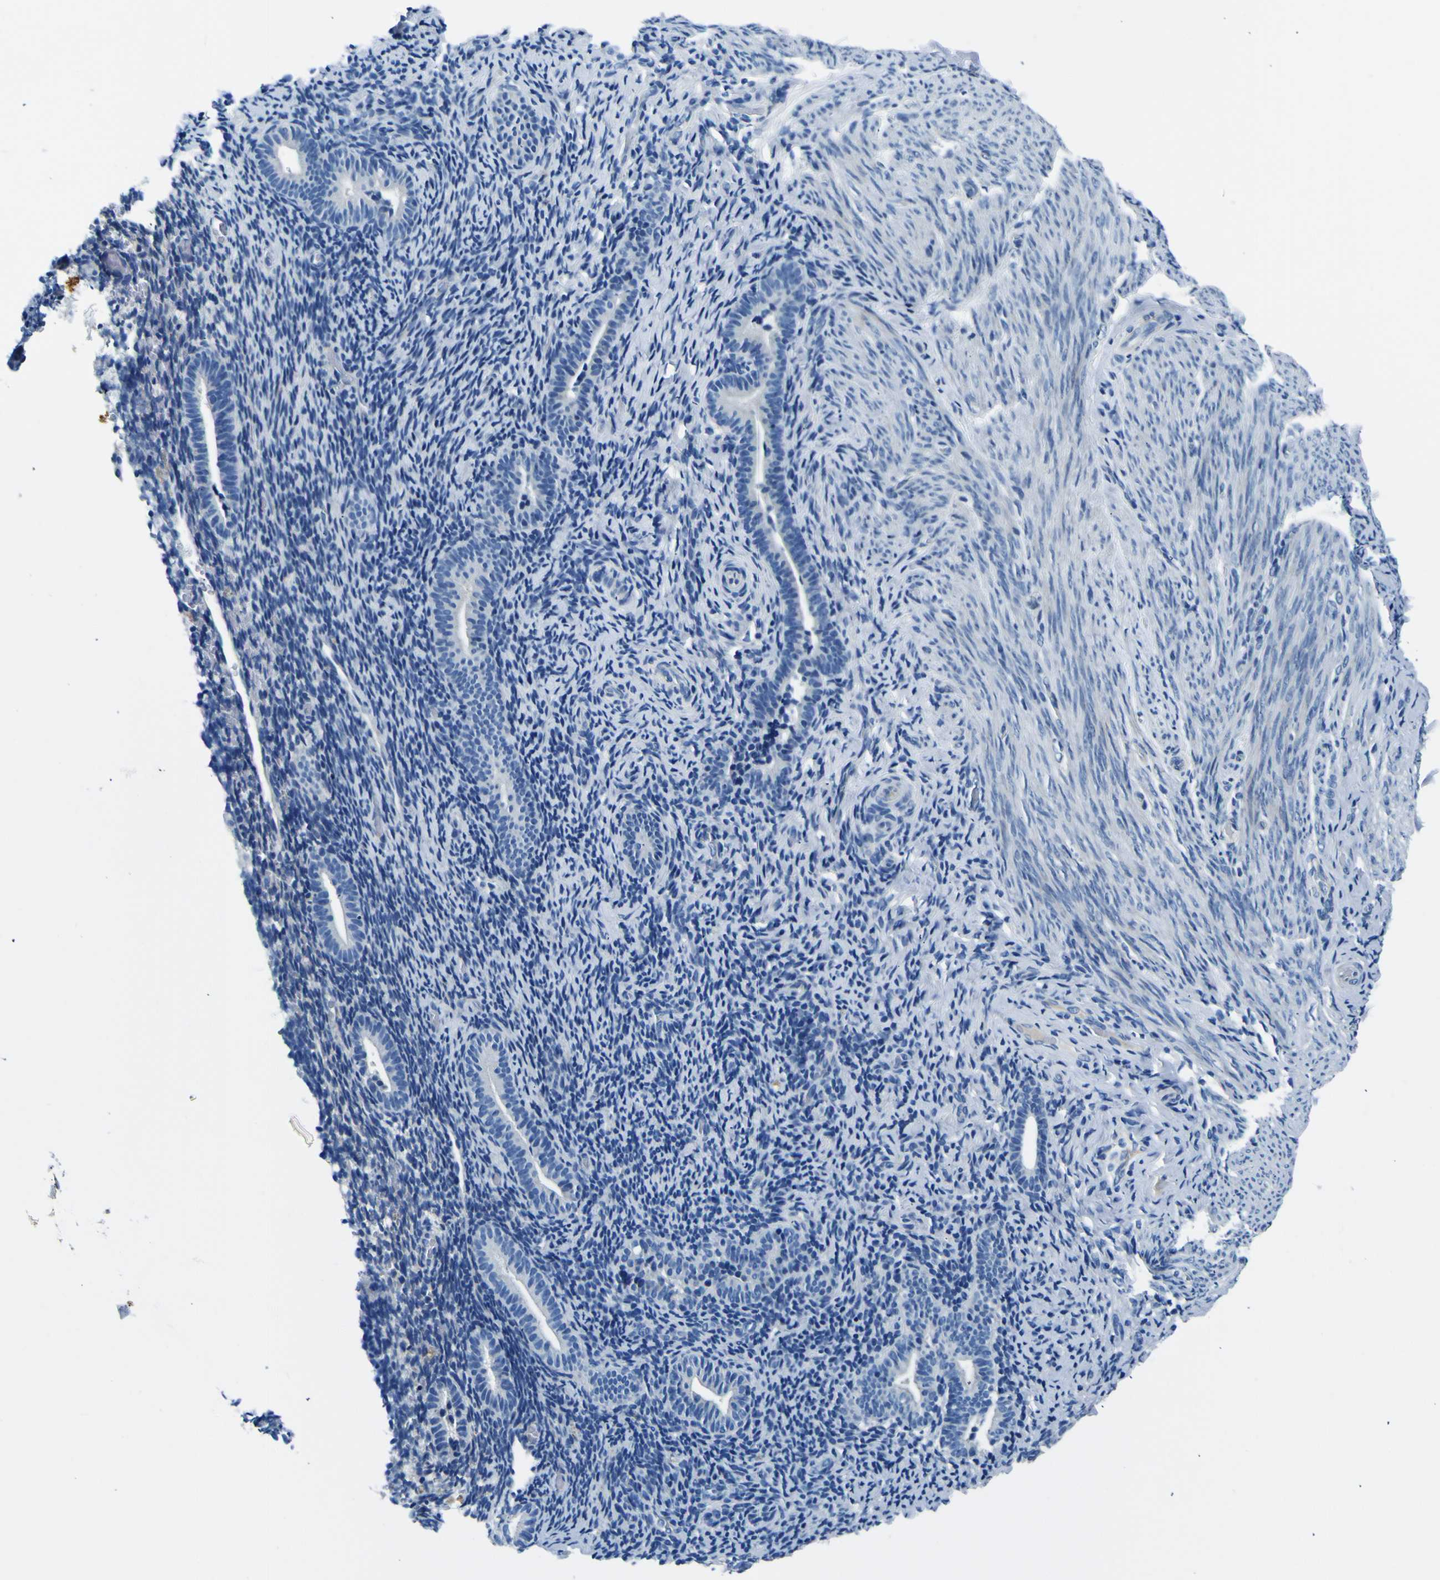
{"staining": {"intensity": "negative", "quantity": "none", "location": "none"}, "tissue": "endometrium", "cell_type": "Cells in endometrial stroma", "image_type": "normal", "snomed": [{"axis": "morphology", "description": "Normal tissue, NOS"}, {"axis": "topography", "description": "Endometrium"}], "caption": "This is an immunohistochemistry (IHC) histopathology image of benign human endometrium. There is no positivity in cells in endometrial stroma.", "gene": "ADGRA2", "patient": {"sex": "female", "age": 51}}